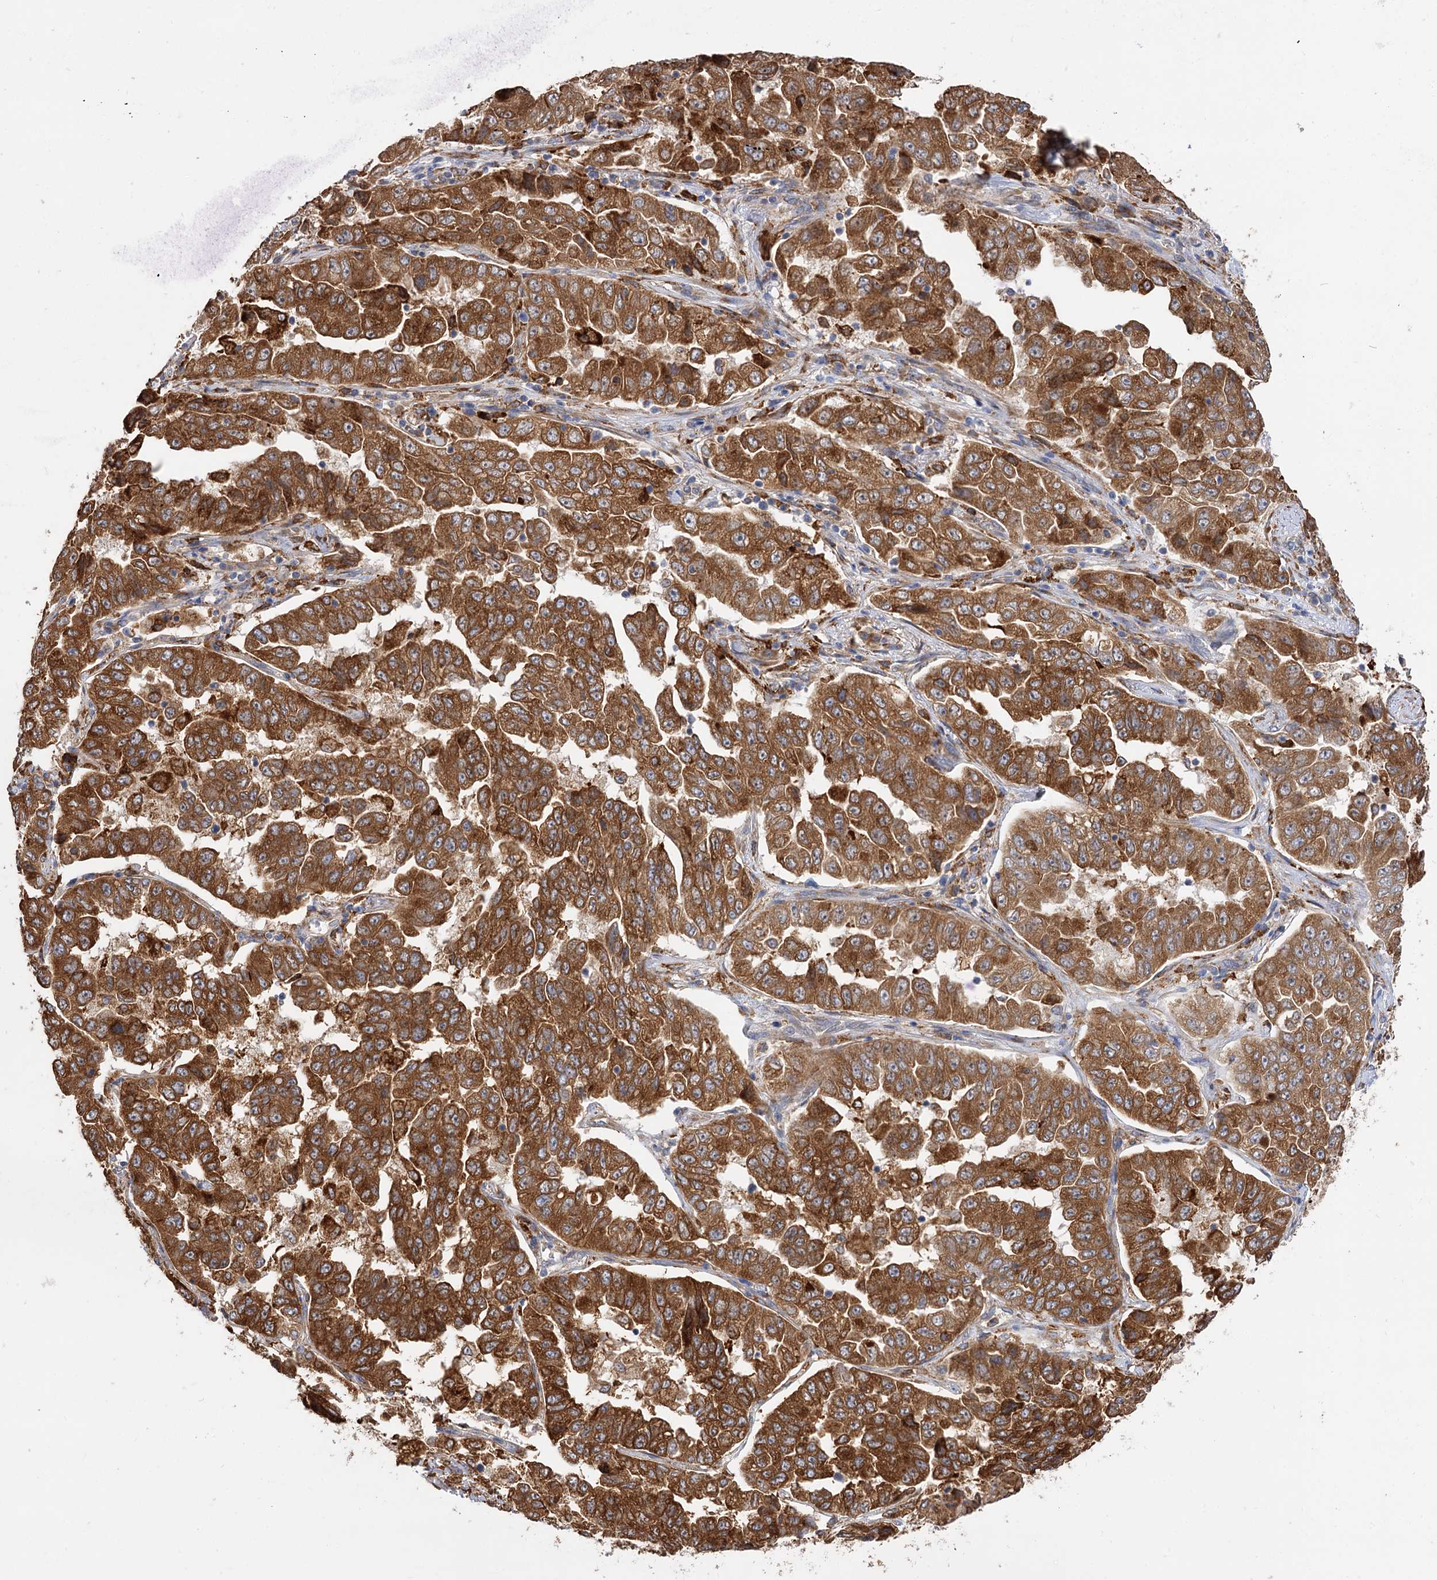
{"staining": {"intensity": "strong", "quantity": ">75%", "location": "cytoplasmic/membranous"}, "tissue": "lung cancer", "cell_type": "Tumor cells", "image_type": "cancer", "snomed": [{"axis": "morphology", "description": "Adenocarcinoma, NOS"}, {"axis": "topography", "description": "Lung"}], "caption": "Protein analysis of lung adenocarcinoma tissue demonstrates strong cytoplasmic/membranous positivity in about >75% of tumor cells.", "gene": "PPIP5K2", "patient": {"sex": "female", "age": 51}}